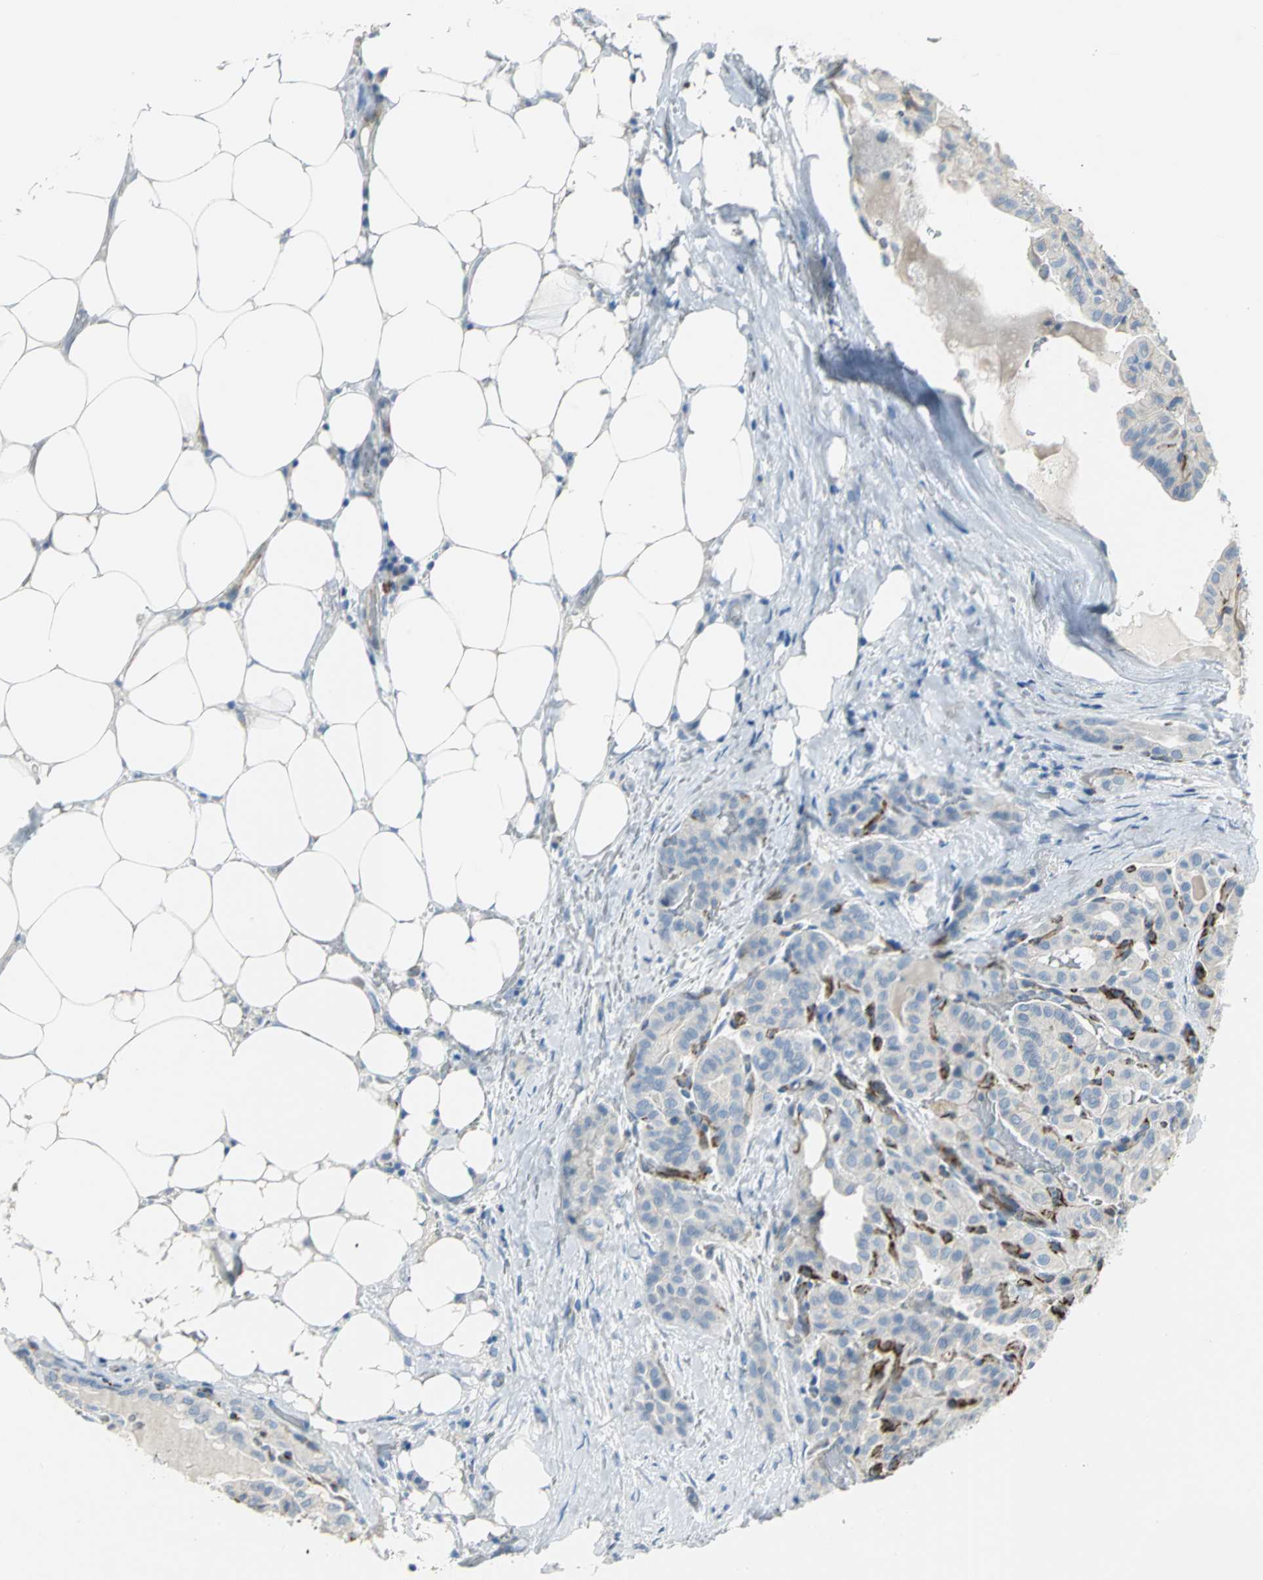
{"staining": {"intensity": "negative", "quantity": "none", "location": "none"}, "tissue": "thyroid cancer", "cell_type": "Tumor cells", "image_type": "cancer", "snomed": [{"axis": "morphology", "description": "Papillary adenocarcinoma, NOS"}, {"axis": "topography", "description": "Thyroid gland"}], "caption": "Immunohistochemistry micrograph of thyroid cancer stained for a protein (brown), which demonstrates no staining in tumor cells.", "gene": "ALOX15", "patient": {"sex": "male", "age": 77}}